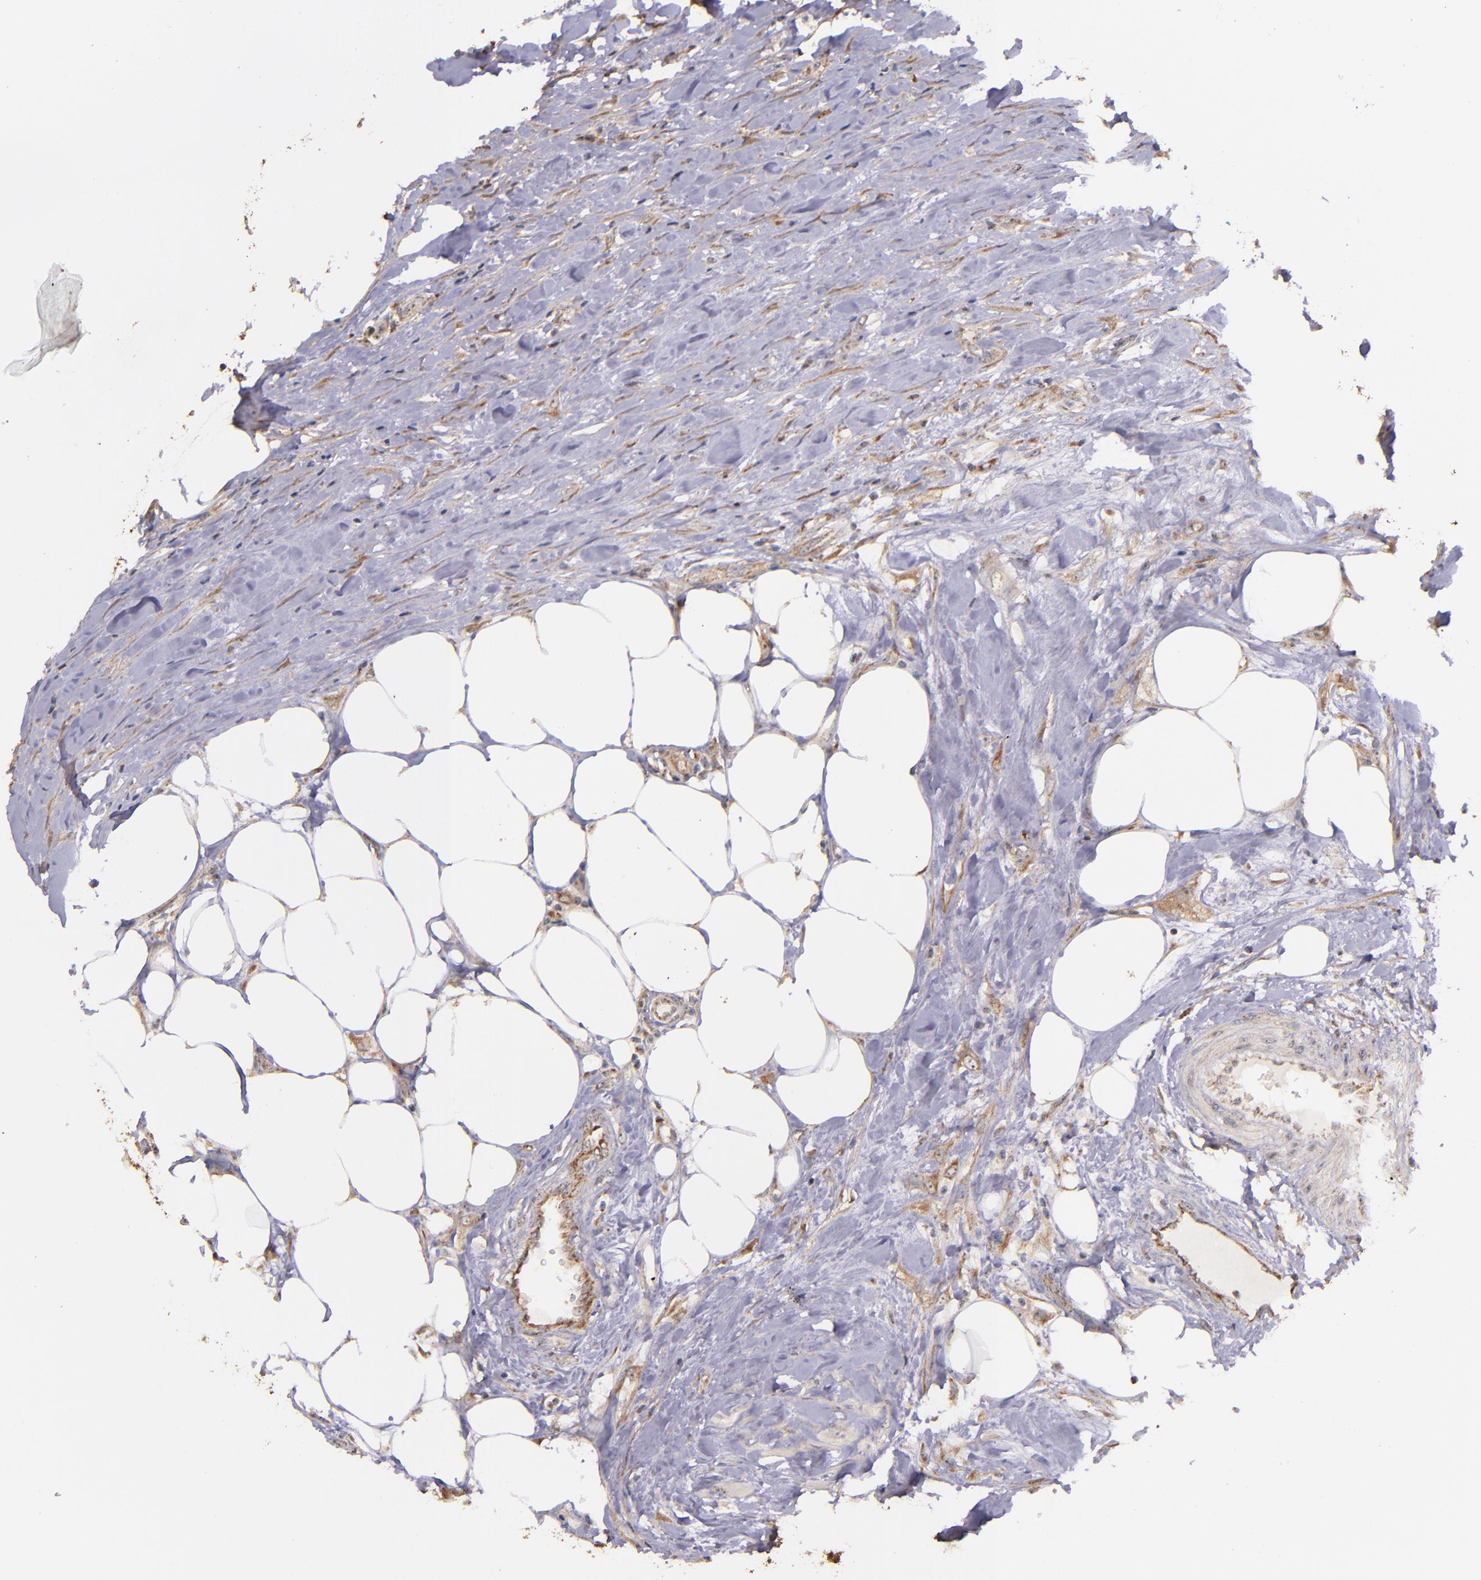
{"staining": {"intensity": "moderate", "quantity": ">75%", "location": "cytoplasmic/membranous"}, "tissue": "urothelial cancer", "cell_type": "Tumor cells", "image_type": "cancer", "snomed": [{"axis": "morphology", "description": "Urothelial carcinoma, High grade"}, {"axis": "topography", "description": "Urinary bladder"}], "caption": "Brown immunohistochemical staining in human urothelial cancer exhibits moderate cytoplasmic/membranous staining in approximately >75% of tumor cells.", "gene": "SHC1", "patient": {"sex": "male", "age": 61}}